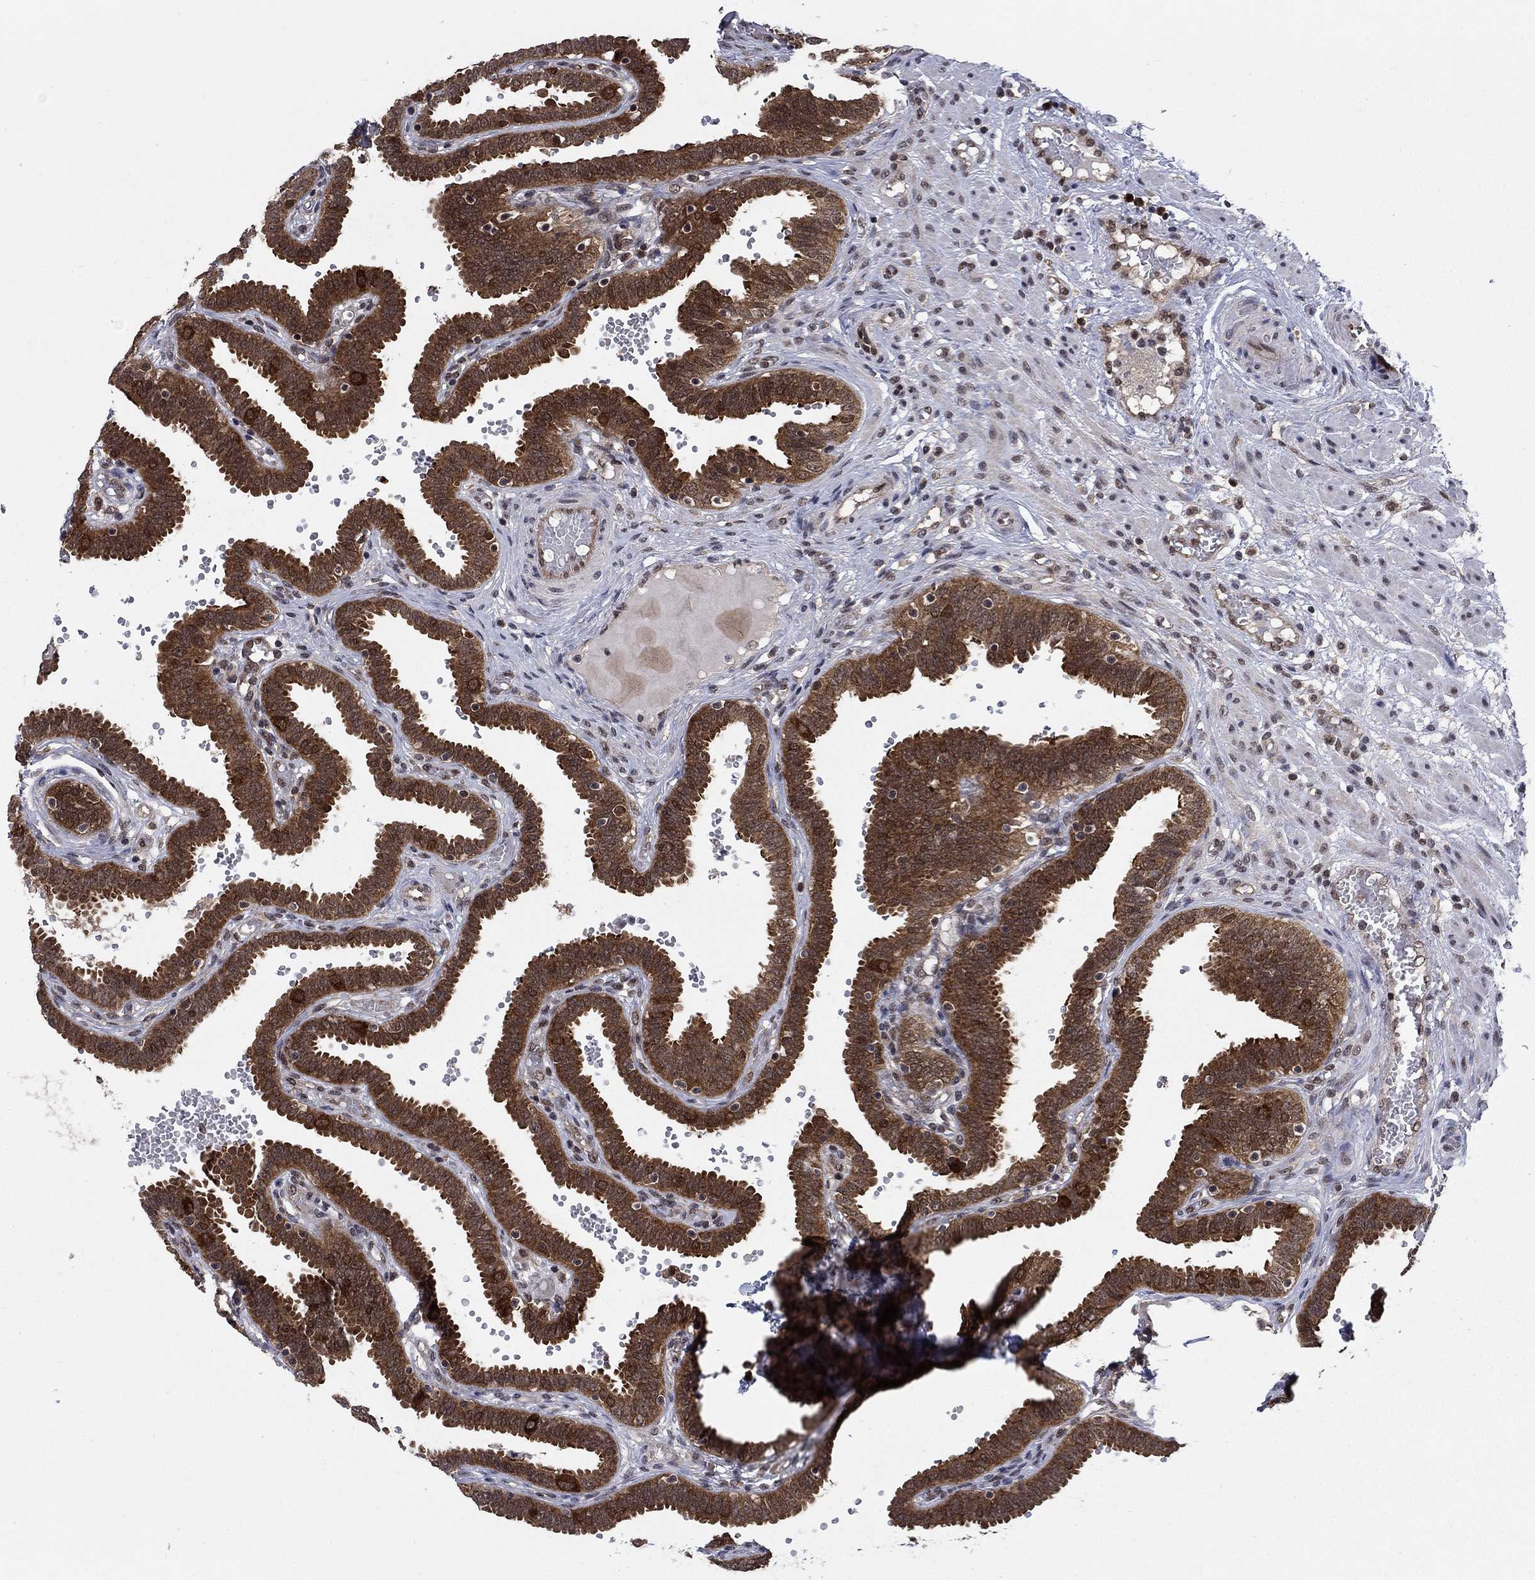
{"staining": {"intensity": "strong", "quantity": ">75%", "location": "cytoplasmic/membranous"}, "tissue": "fallopian tube", "cell_type": "Glandular cells", "image_type": "normal", "snomed": [{"axis": "morphology", "description": "Normal tissue, NOS"}, {"axis": "topography", "description": "Fallopian tube"}], "caption": "Fallopian tube stained with DAB (3,3'-diaminobenzidine) IHC reveals high levels of strong cytoplasmic/membranous staining in approximately >75% of glandular cells. The staining was performed using DAB to visualize the protein expression in brown, while the nuclei were stained in blue with hematoxylin (Magnification: 20x).", "gene": "DNAJA1", "patient": {"sex": "female", "age": 37}}